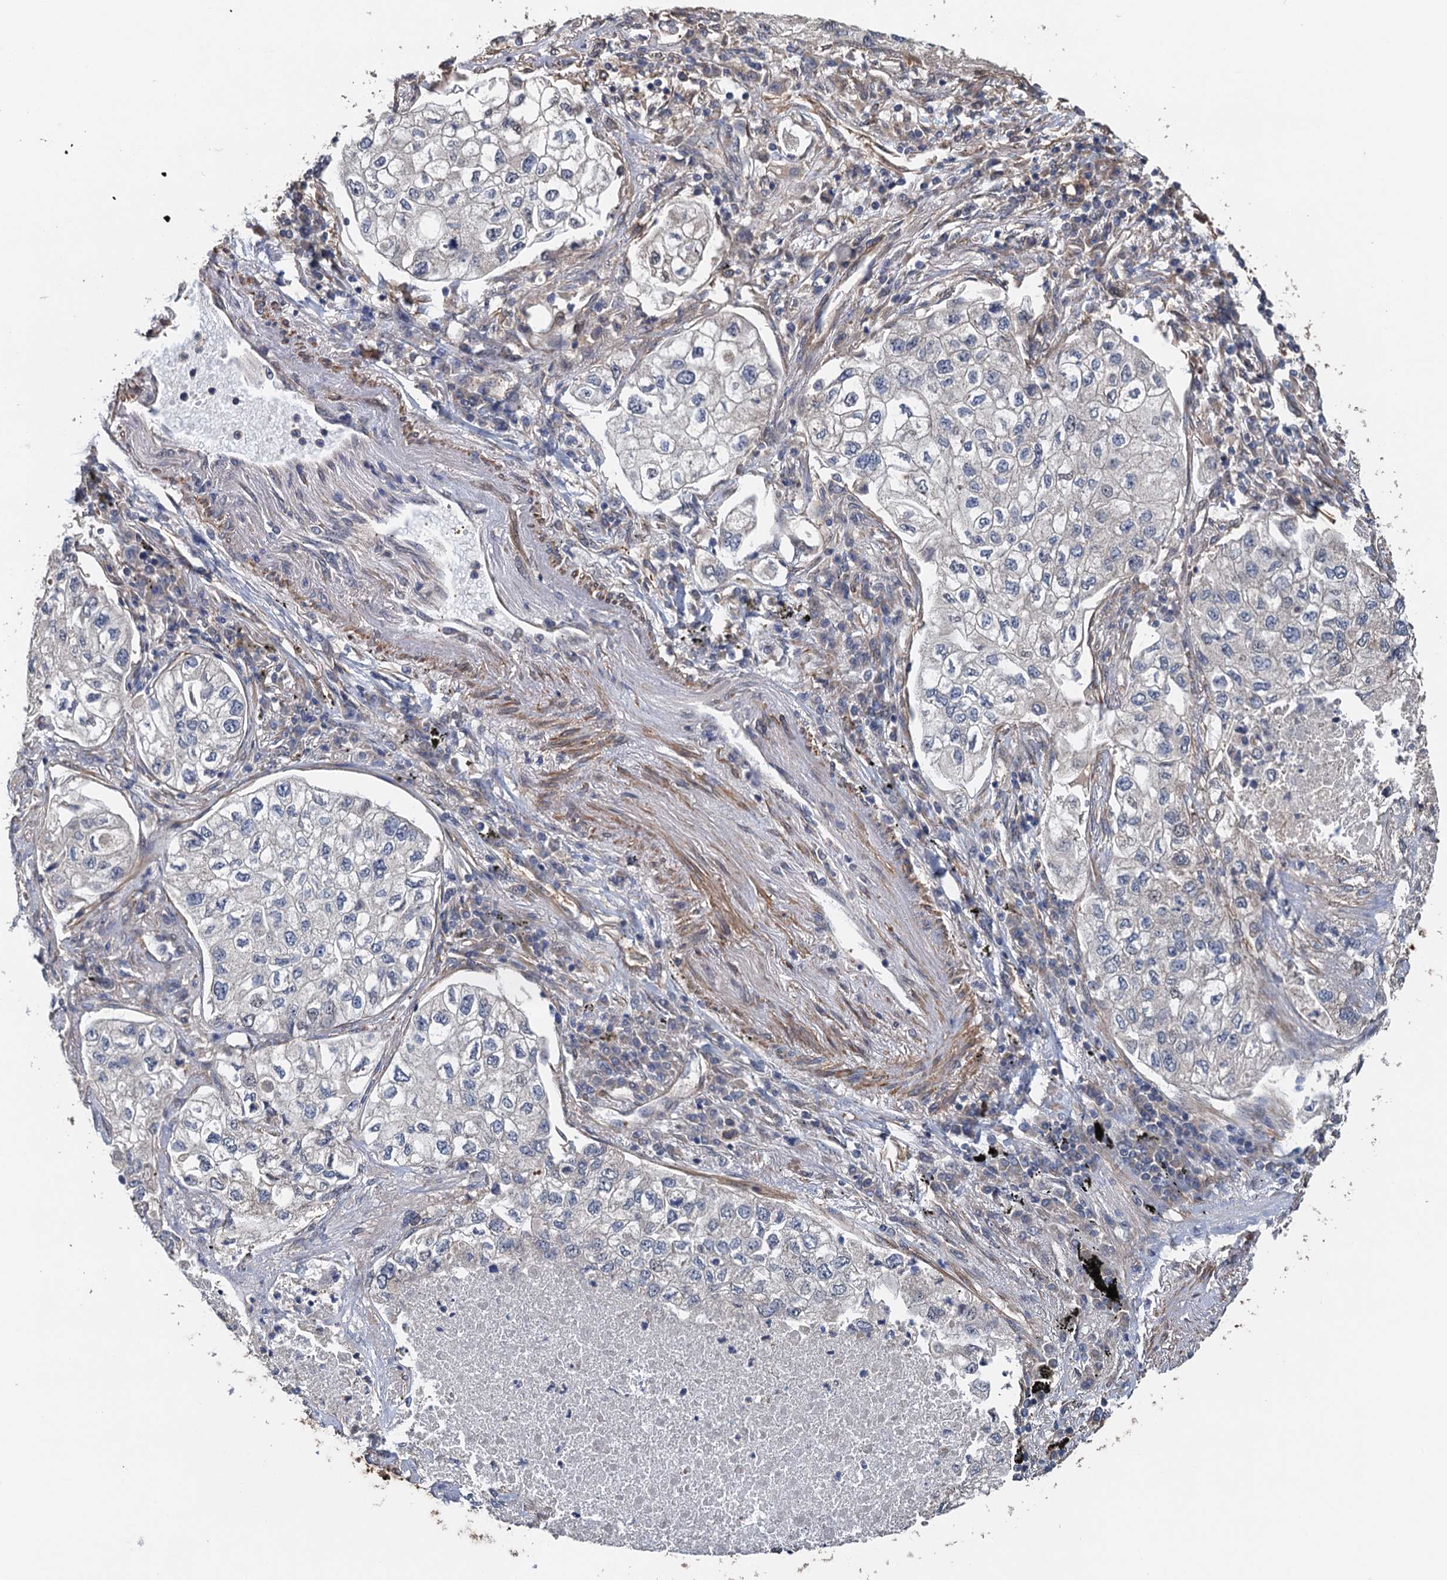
{"staining": {"intensity": "weak", "quantity": "<25%", "location": "cytoplasmic/membranous"}, "tissue": "lung cancer", "cell_type": "Tumor cells", "image_type": "cancer", "snomed": [{"axis": "morphology", "description": "Adenocarcinoma, NOS"}, {"axis": "topography", "description": "Lung"}], "caption": "Tumor cells are negative for brown protein staining in adenocarcinoma (lung). (Immunohistochemistry (ihc), brightfield microscopy, high magnification).", "gene": "MEAK7", "patient": {"sex": "male", "age": 63}}